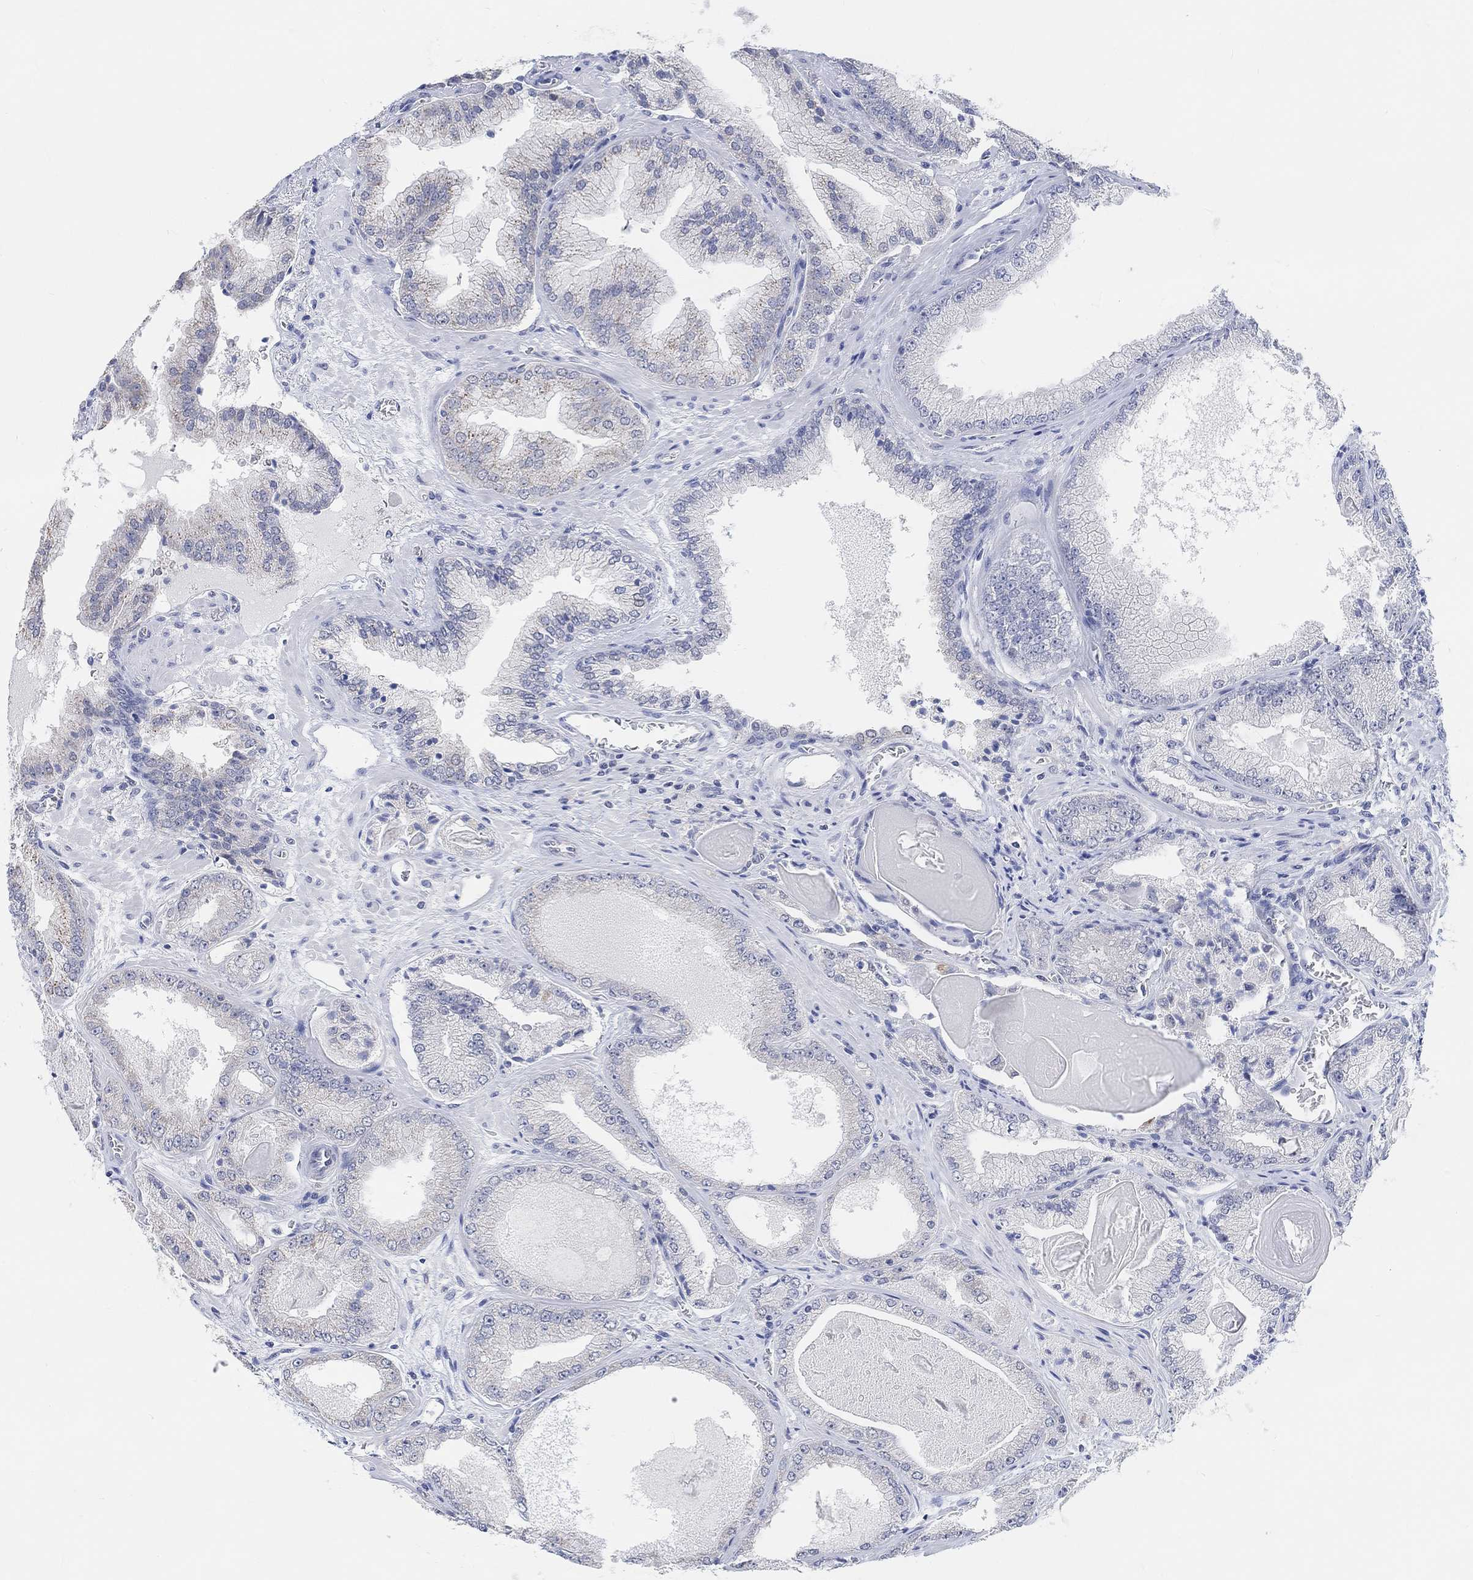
{"staining": {"intensity": "negative", "quantity": "none", "location": "none"}, "tissue": "prostate cancer", "cell_type": "Tumor cells", "image_type": "cancer", "snomed": [{"axis": "morphology", "description": "Adenocarcinoma, Low grade"}, {"axis": "topography", "description": "Prostate"}], "caption": "Micrograph shows no significant protein positivity in tumor cells of prostate cancer (low-grade adenocarcinoma).", "gene": "MUC1", "patient": {"sex": "male", "age": 72}}